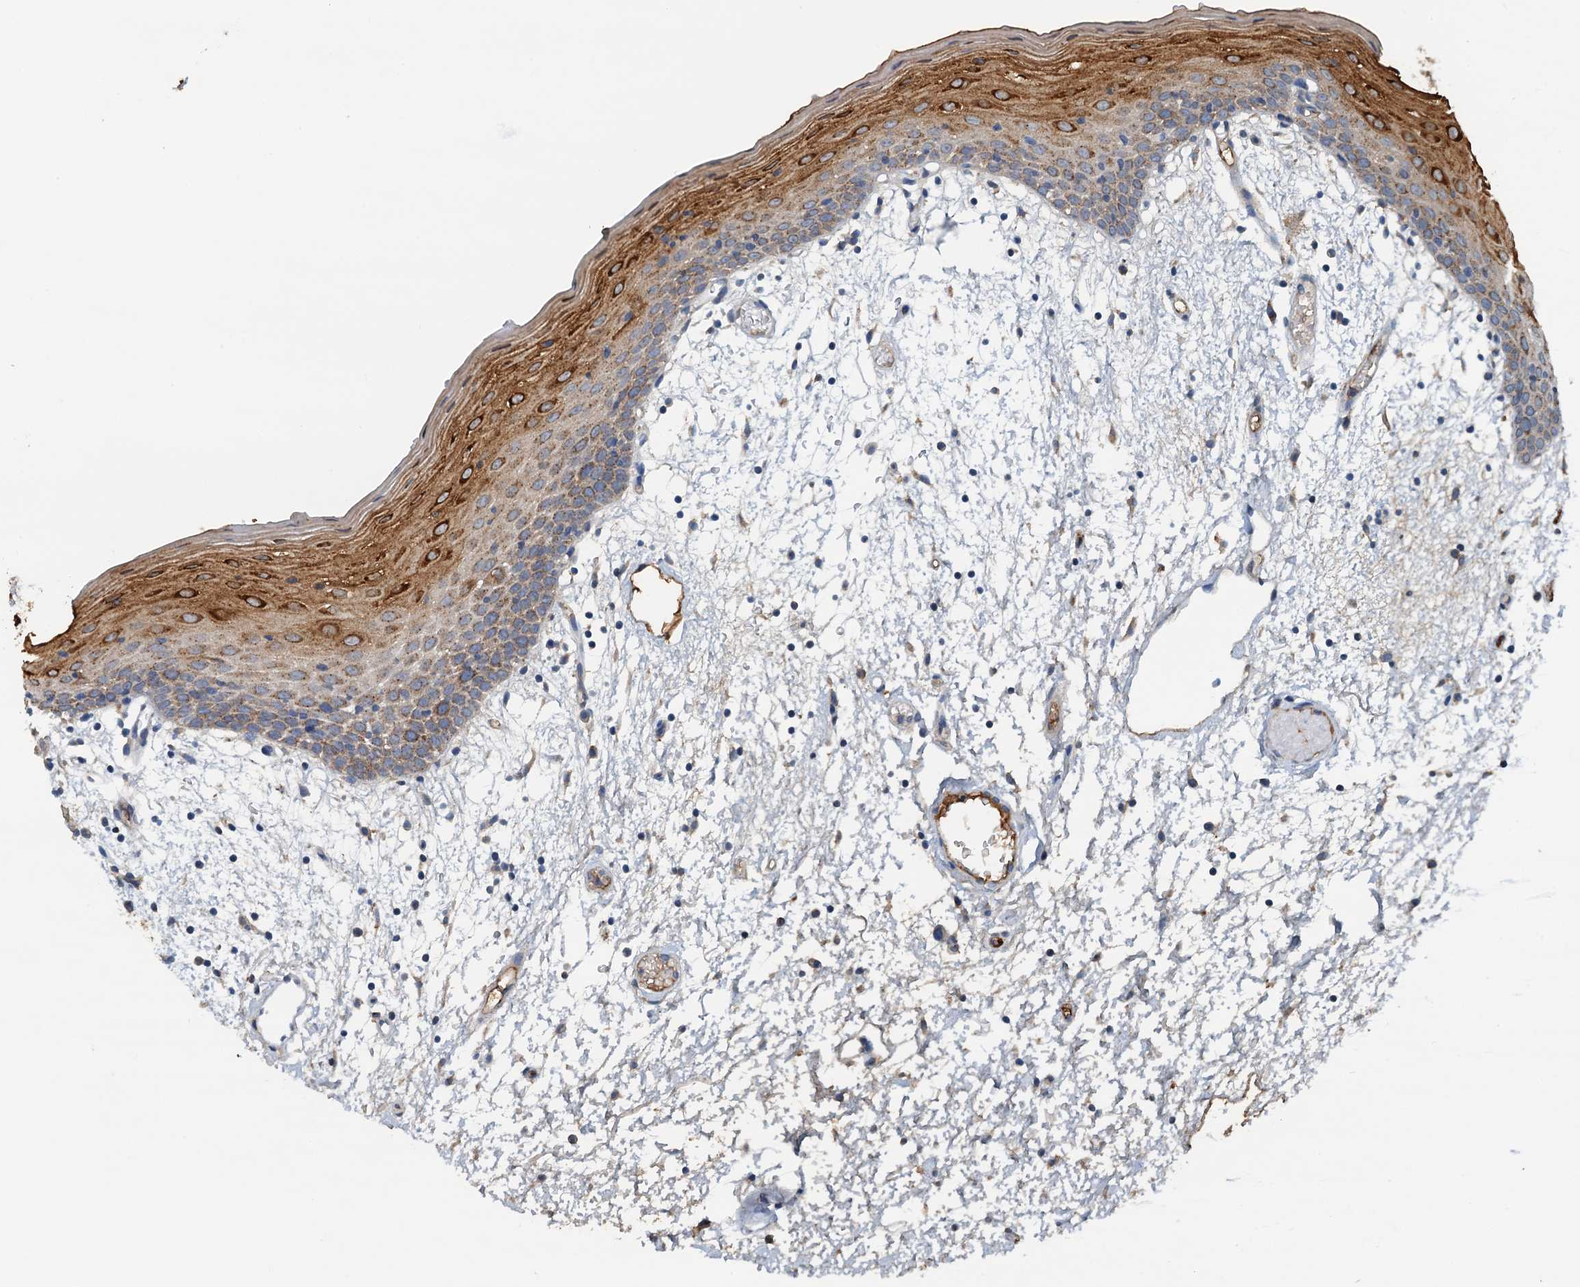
{"staining": {"intensity": "strong", "quantity": "25%-75%", "location": "cytoplasmic/membranous"}, "tissue": "oral mucosa", "cell_type": "Squamous epithelial cells", "image_type": "normal", "snomed": [{"axis": "morphology", "description": "Normal tissue, NOS"}, {"axis": "topography", "description": "Skeletal muscle"}, {"axis": "topography", "description": "Oral tissue"}, {"axis": "topography", "description": "Salivary gland"}, {"axis": "topography", "description": "Peripheral nerve tissue"}], "caption": "Immunohistochemical staining of benign human oral mucosa reveals high levels of strong cytoplasmic/membranous positivity in about 25%-75% of squamous epithelial cells. (DAB (3,3'-diaminobenzidine) IHC, brown staining for protein, blue staining for nuclei).", "gene": "LSM14B", "patient": {"sex": "male", "age": 54}}